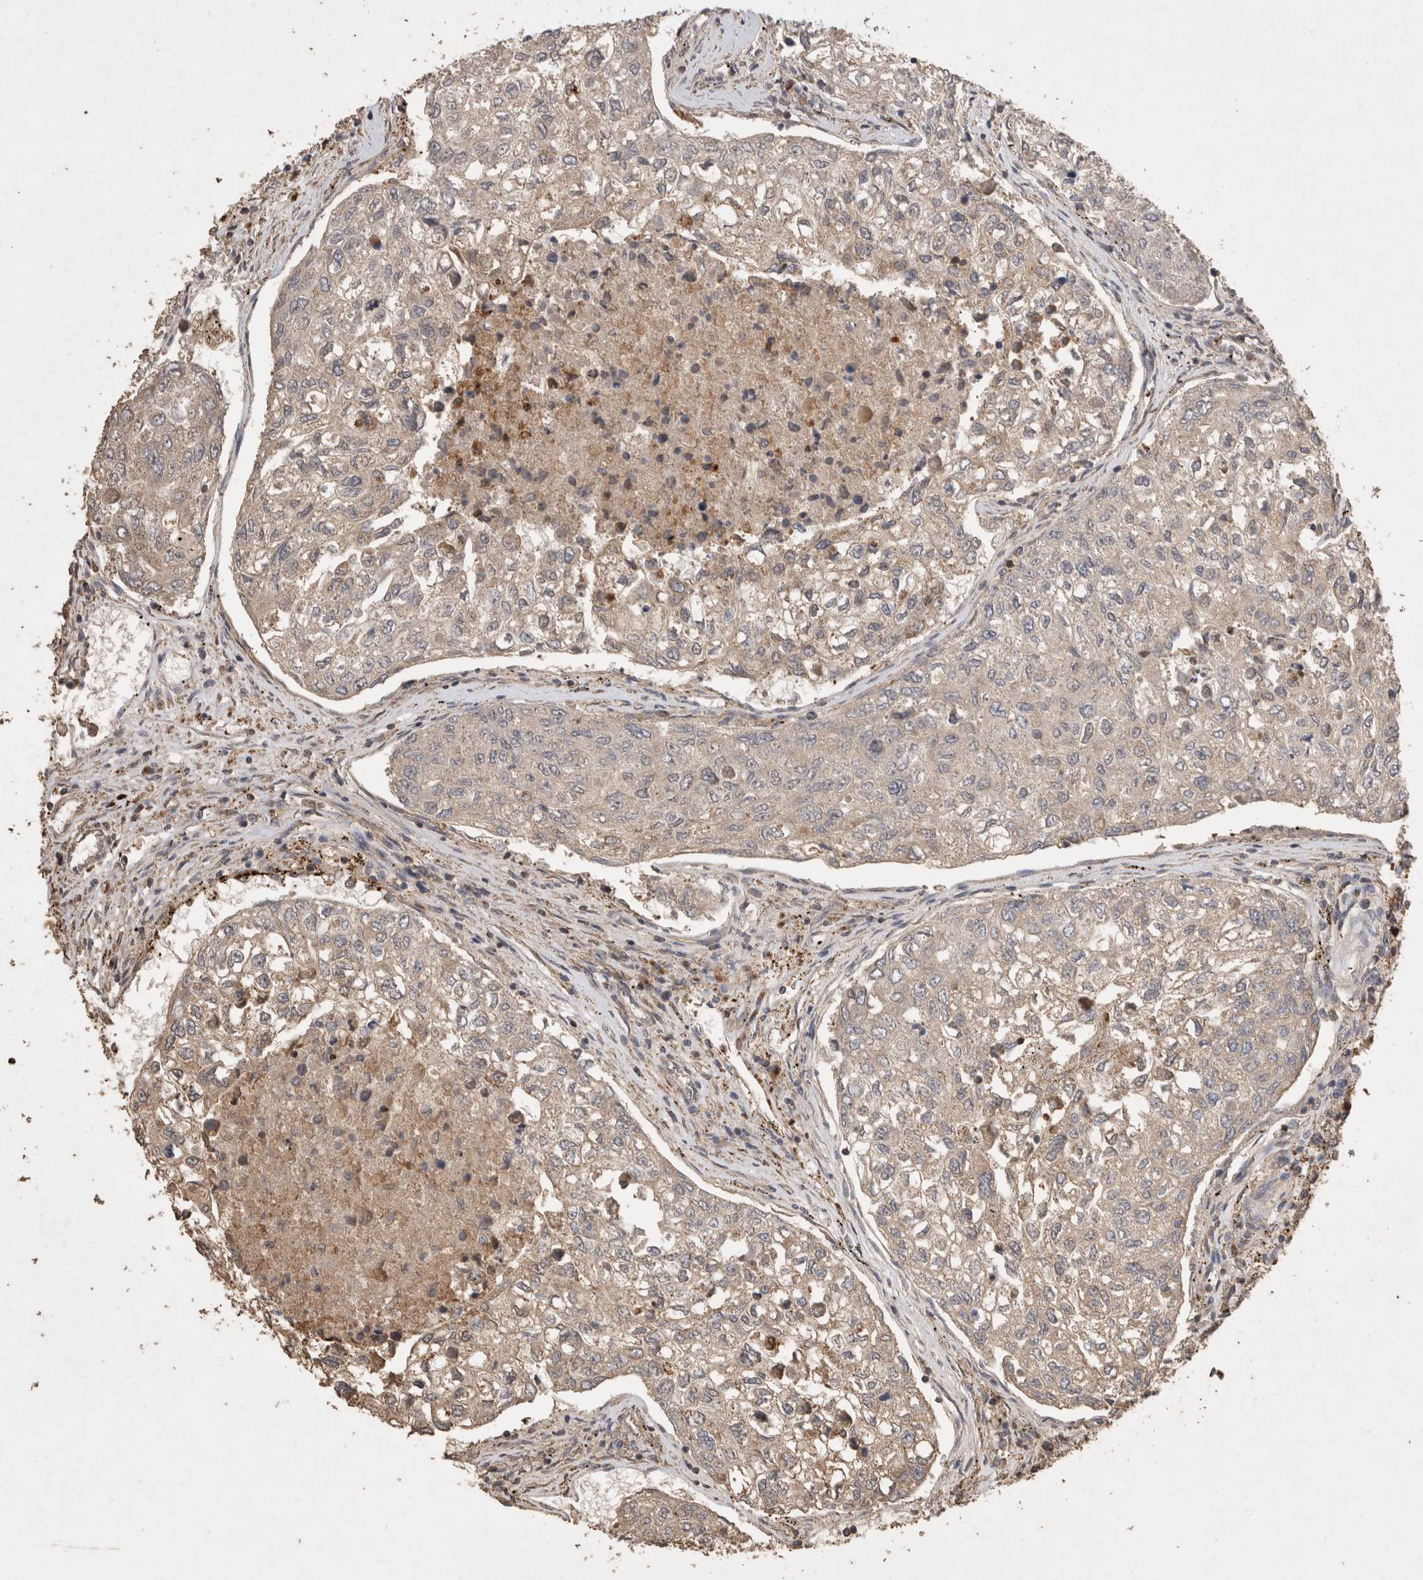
{"staining": {"intensity": "weak", "quantity": "<25%", "location": "cytoplasmic/membranous"}, "tissue": "urothelial cancer", "cell_type": "Tumor cells", "image_type": "cancer", "snomed": [{"axis": "morphology", "description": "Urothelial carcinoma, High grade"}, {"axis": "topography", "description": "Lymph node"}, {"axis": "topography", "description": "Urinary bladder"}], "caption": "DAB (3,3'-diaminobenzidine) immunohistochemical staining of human high-grade urothelial carcinoma demonstrates no significant staining in tumor cells.", "gene": "SNX31", "patient": {"sex": "male", "age": 51}}